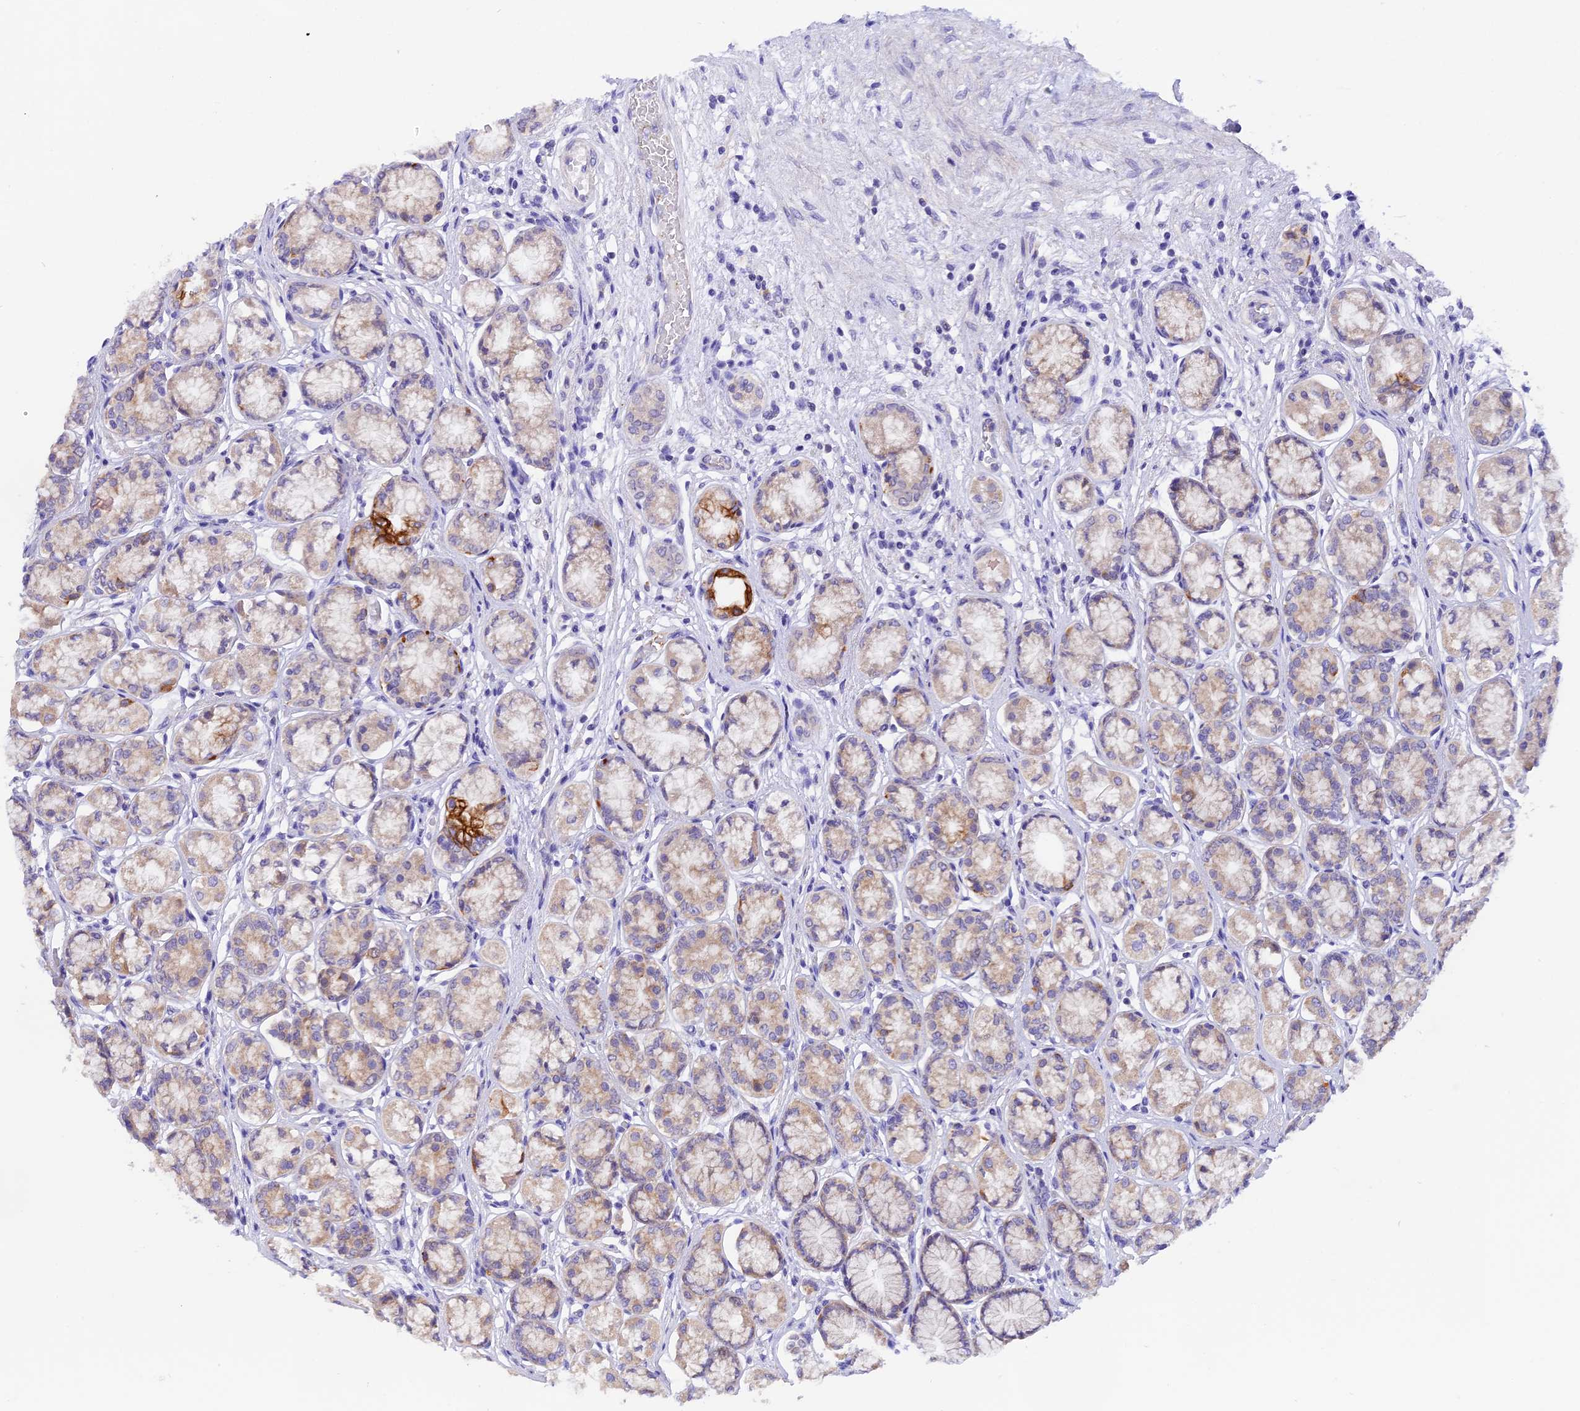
{"staining": {"intensity": "moderate", "quantity": "<25%", "location": "cytoplasmic/membranous"}, "tissue": "stomach", "cell_type": "Glandular cells", "image_type": "normal", "snomed": [{"axis": "morphology", "description": "Normal tissue, NOS"}, {"axis": "morphology", "description": "Adenocarcinoma, NOS"}, {"axis": "morphology", "description": "Adenocarcinoma, High grade"}, {"axis": "topography", "description": "Stomach, upper"}, {"axis": "topography", "description": "Stomach"}], "caption": "Brown immunohistochemical staining in normal stomach displays moderate cytoplasmic/membranous staining in about <25% of glandular cells. Immunohistochemistry (ihc) stains the protein of interest in brown and the nuclei are stained blue.", "gene": "PKIA", "patient": {"sex": "female", "age": 65}}